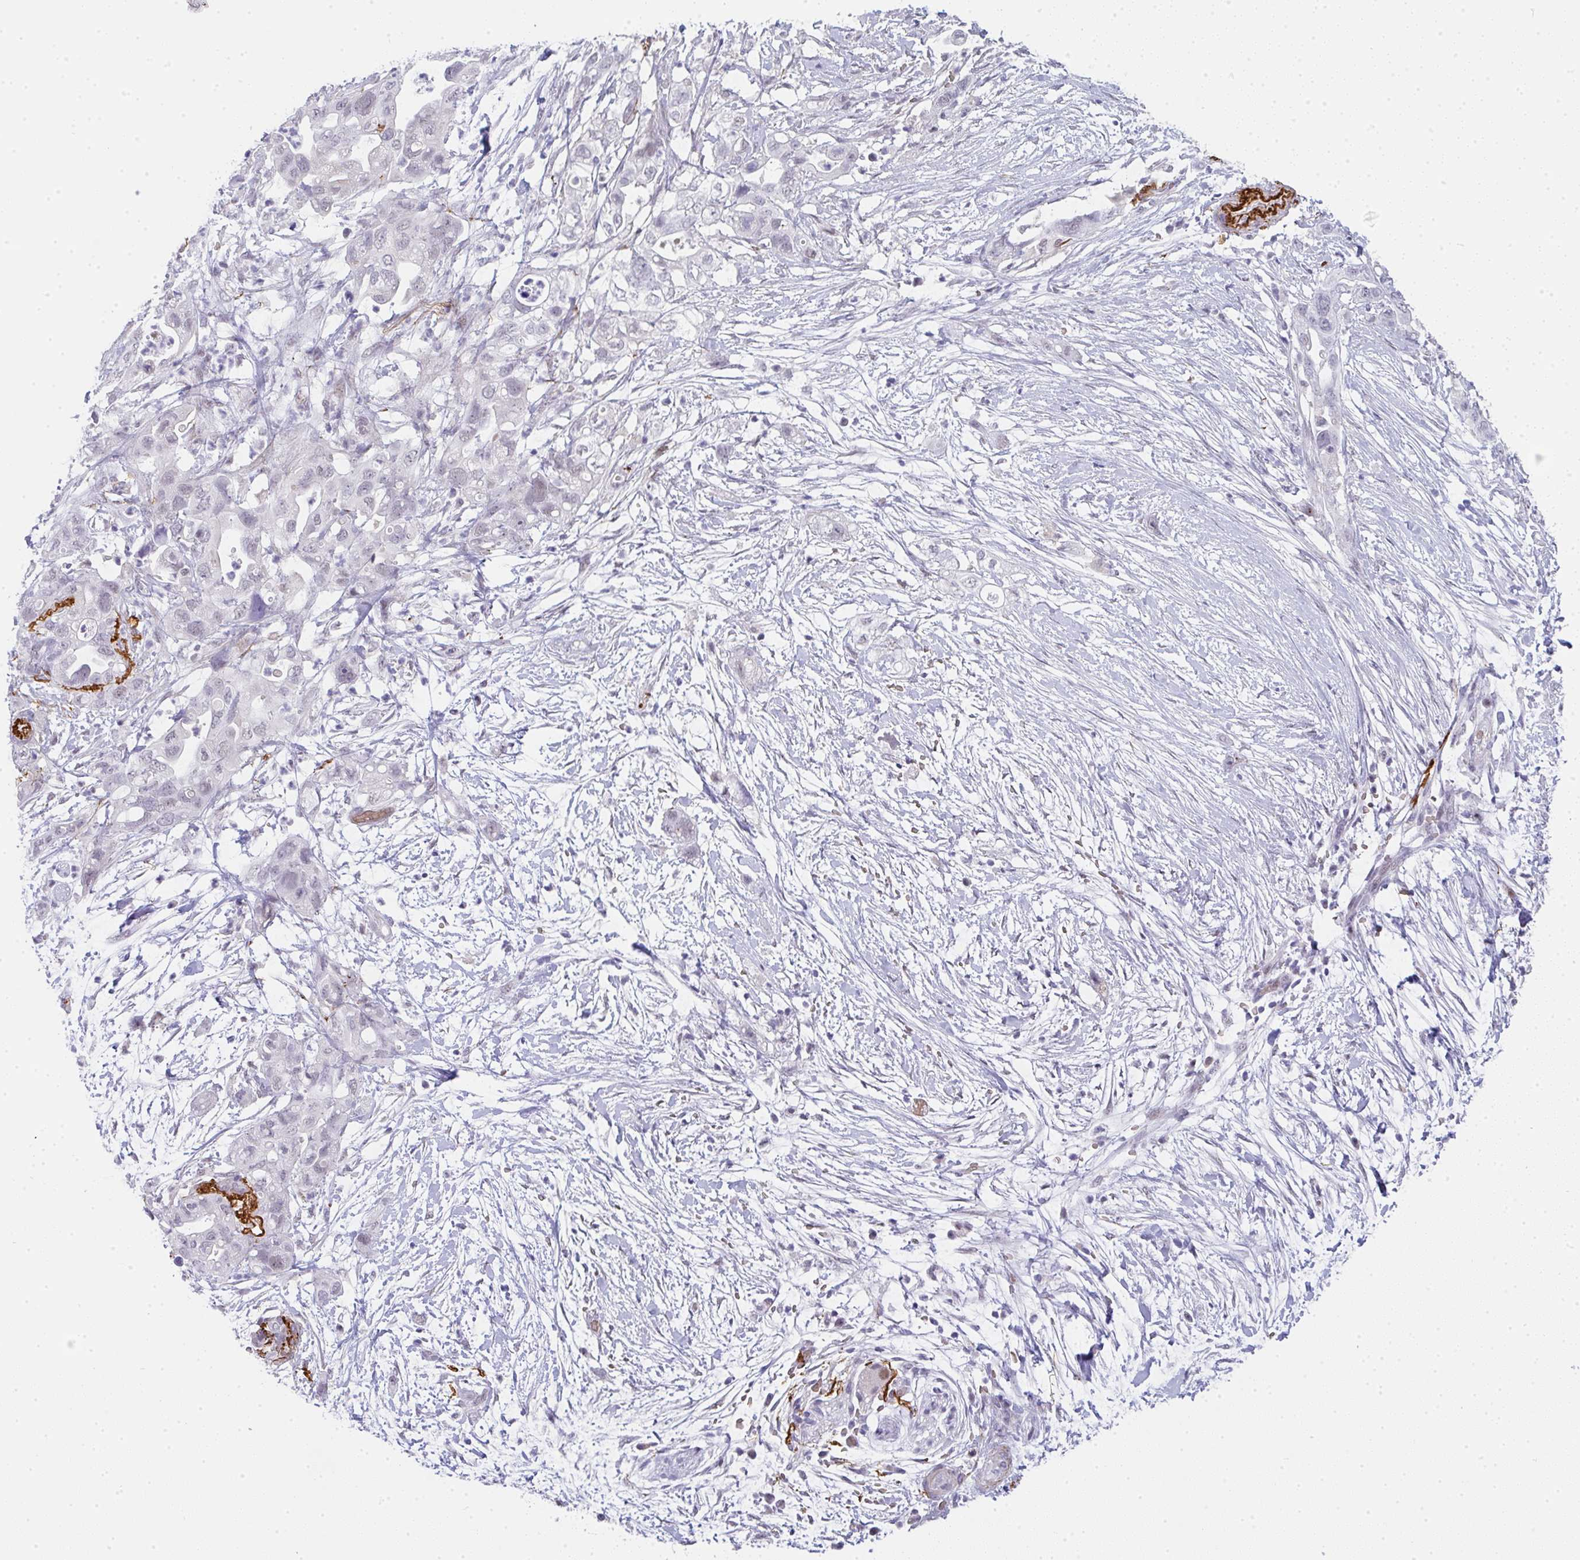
{"staining": {"intensity": "negative", "quantity": "none", "location": "none"}, "tissue": "pancreatic cancer", "cell_type": "Tumor cells", "image_type": "cancer", "snomed": [{"axis": "morphology", "description": "Adenocarcinoma, NOS"}, {"axis": "topography", "description": "Pancreas"}], "caption": "A micrograph of human pancreatic adenocarcinoma is negative for staining in tumor cells.", "gene": "TNMD", "patient": {"sex": "female", "age": 72}}